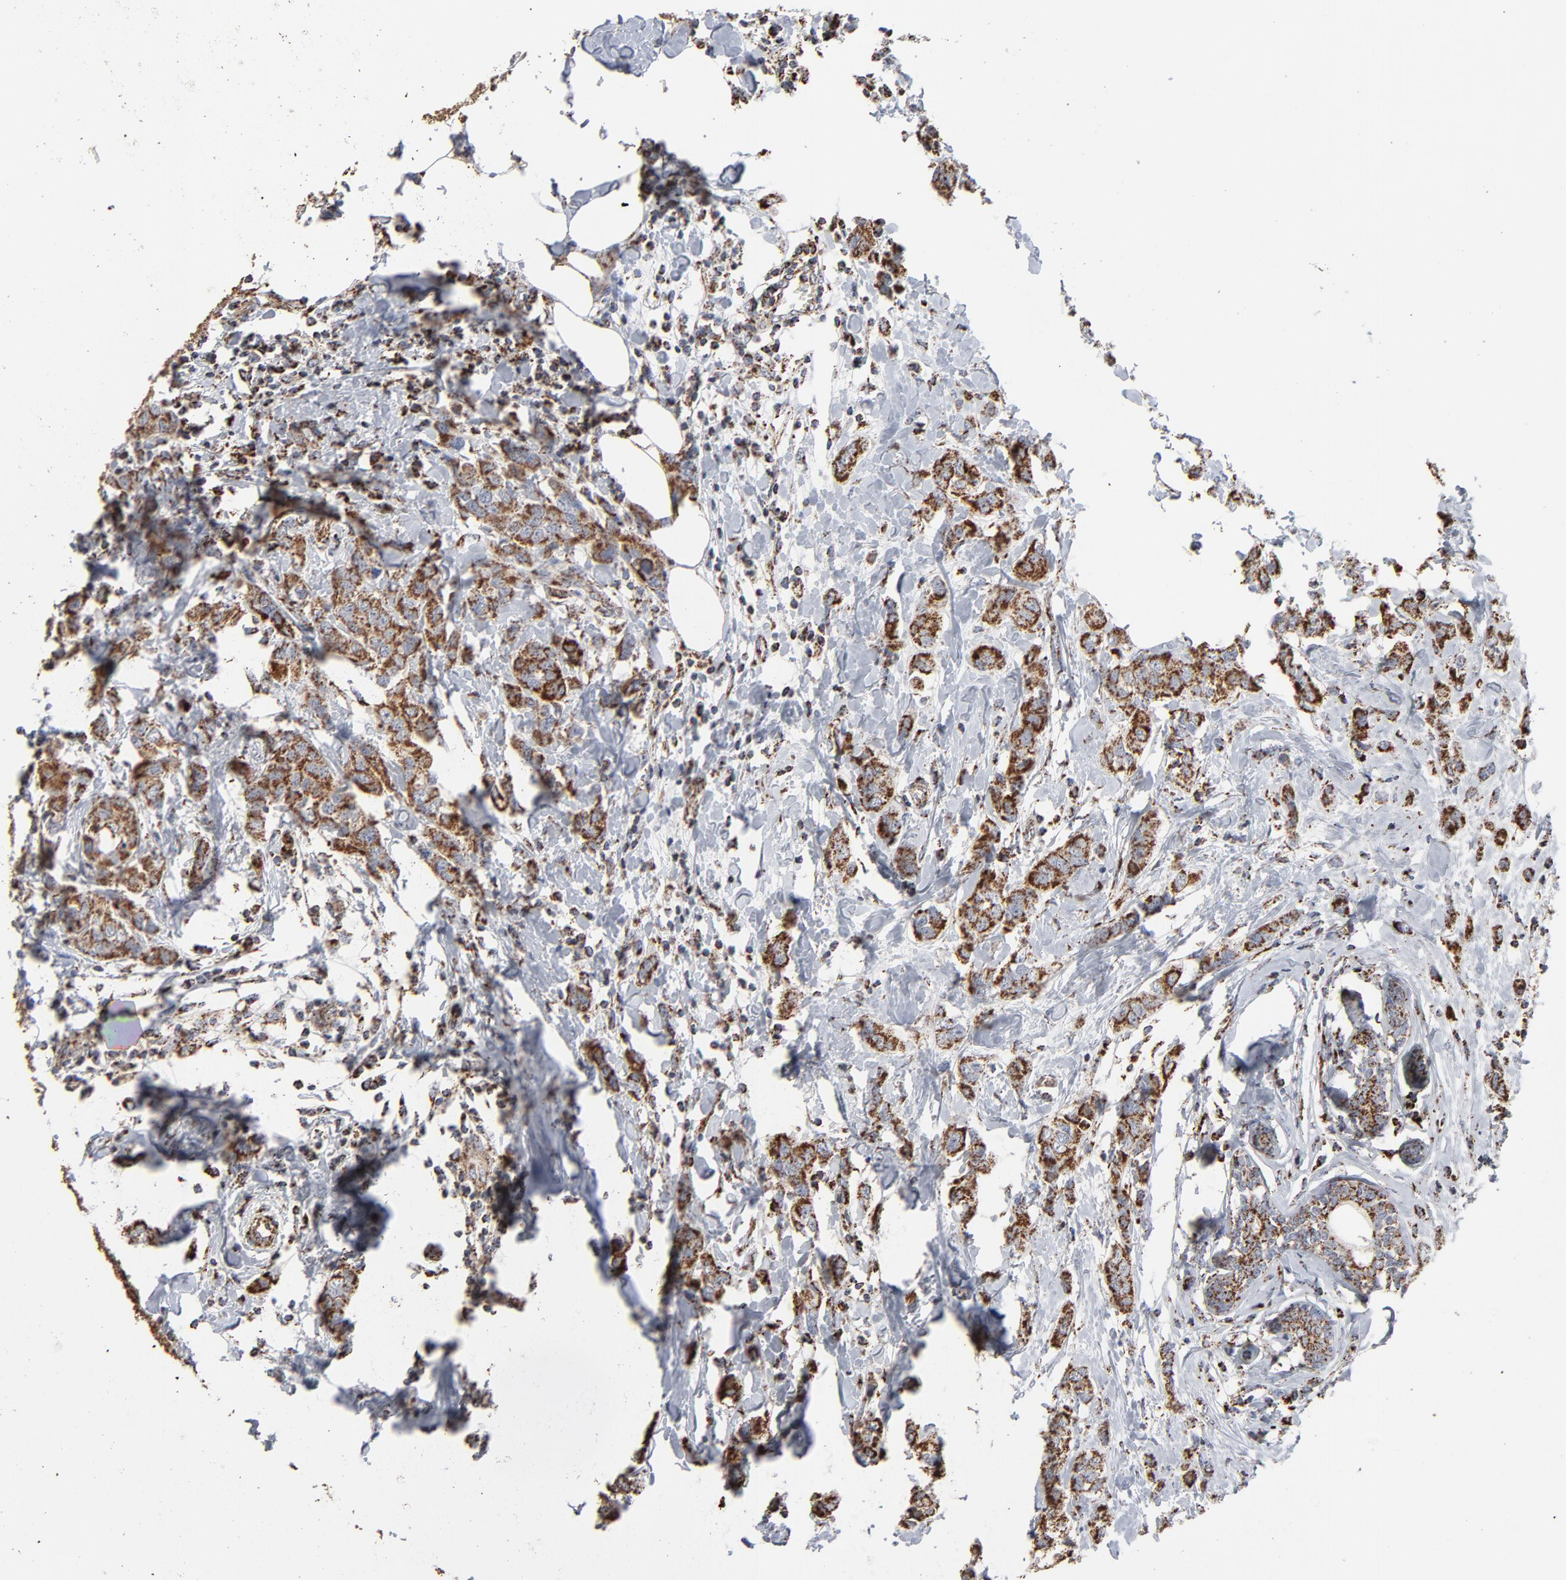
{"staining": {"intensity": "strong", "quantity": ">75%", "location": "cytoplasmic/membranous"}, "tissue": "breast cancer", "cell_type": "Tumor cells", "image_type": "cancer", "snomed": [{"axis": "morphology", "description": "Normal tissue, NOS"}, {"axis": "morphology", "description": "Duct carcinoma"}, {"axis": "topography", "description": "Breast"}], "caption": "High-magnification brightfield microscopy of breast cancer stained with DAB (3,3'-diaminobenzidine) (brown) and counterstained with hematoxylin (blue). tumor cells exhibit strong cytoplasmic/membranous positivity is present in approximately>75% of cells.", "gene": "UQCRC1", "patient": {"sex": "female", "age": 50}}